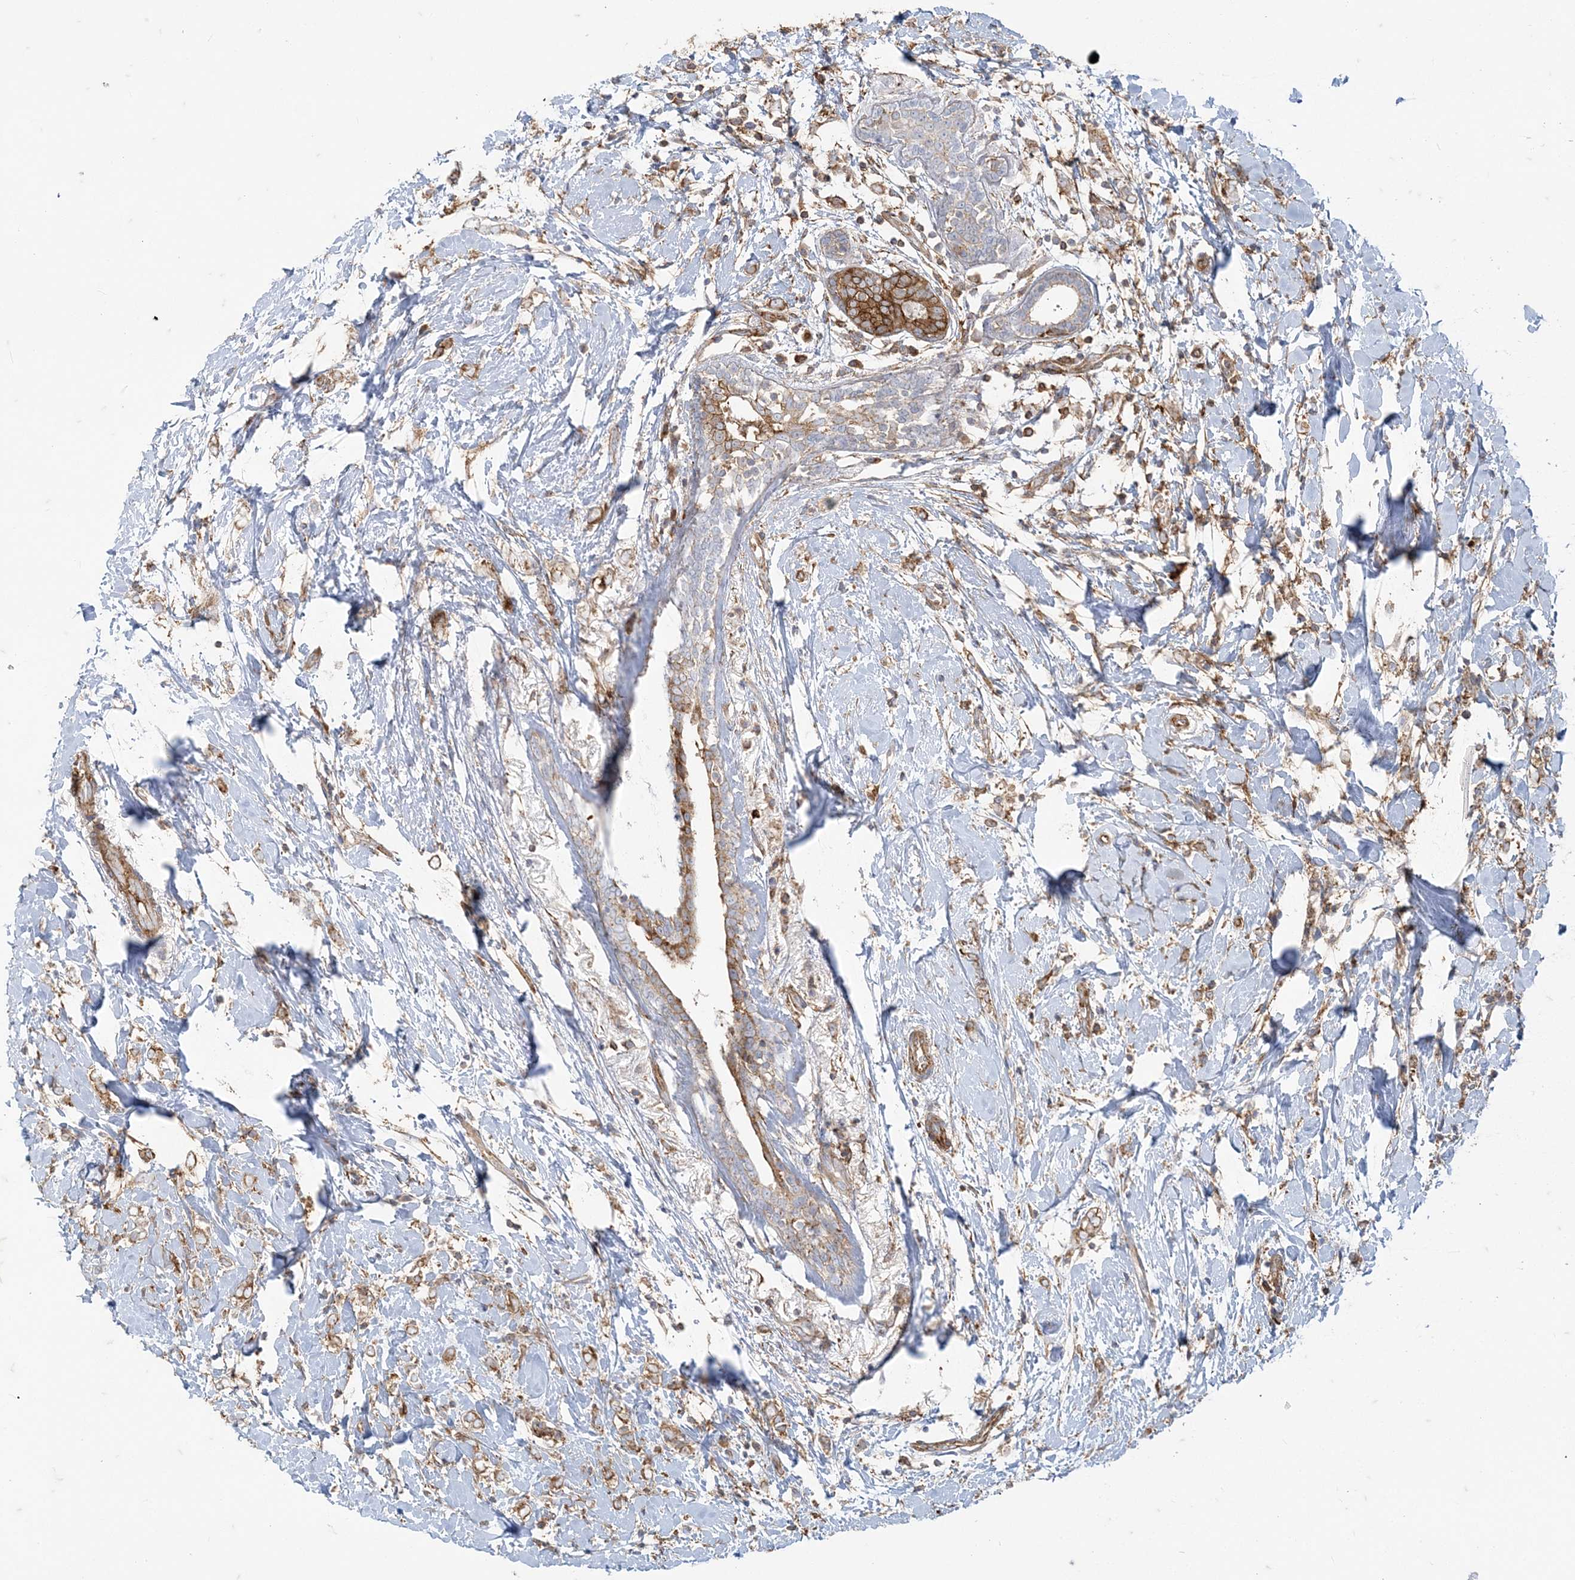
{"staining": {"intensity": "moderate", "quantity": ">75%", "location": "cytoplasmic/membranous"}, "tissue": "breast cancer", "cell_type": "Tumor cells", "image_type": "cancer", "snomed": [{"axis": "morphology", "description": "Normal tissue, NOS"}, {"axis": "morphology", "description": "Lobular carcinoma"}, {"axis": "topography", "description": "Breast"}], "caption": "Moderate cytoplasmic/membranous protein positivity is seen in approximately >75% of tumor cells in lobular carcinoma (breast).", "gene": "DERL3", "patient": {"sex": "female", "age": 47}}